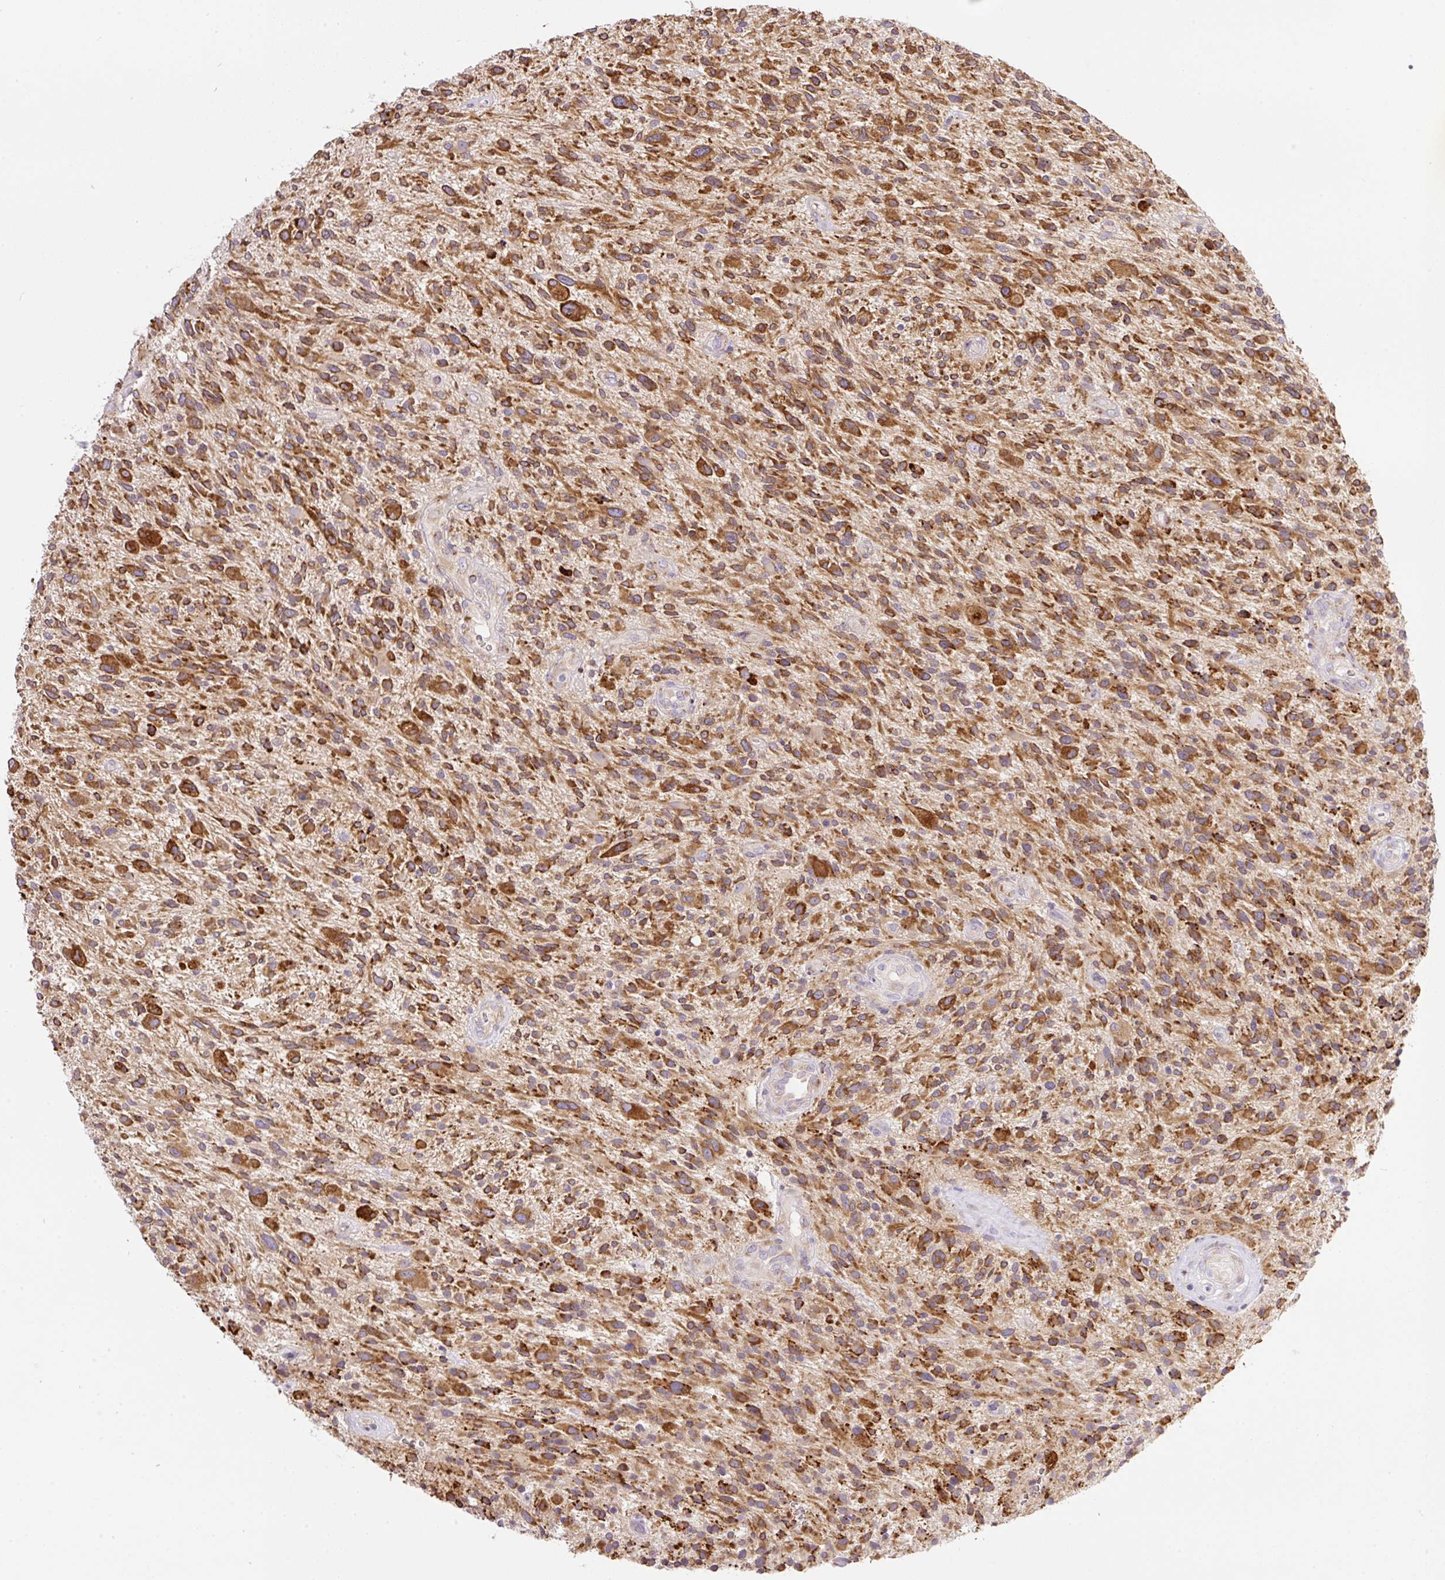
{"staining": {"intensity": "moderate", "quantity": ">75%", "location": "cytoplasmic/membranous"}, "tissue": "glioma", "cell_type": "Tumor cells", "image_type": "cancer", "snomed": [{"axis": "morphology", "description": "Glioma, malignant, High grade"}, {"axis": "topography", "description": "Brain"}], "caption": "The immunohistochemical stain highlights moderate cytoplasmic/membranous staining in tumor cells of glioma tissue.", "gene": "POFUT1", "patient": {"sex": "male", "age": 47}}